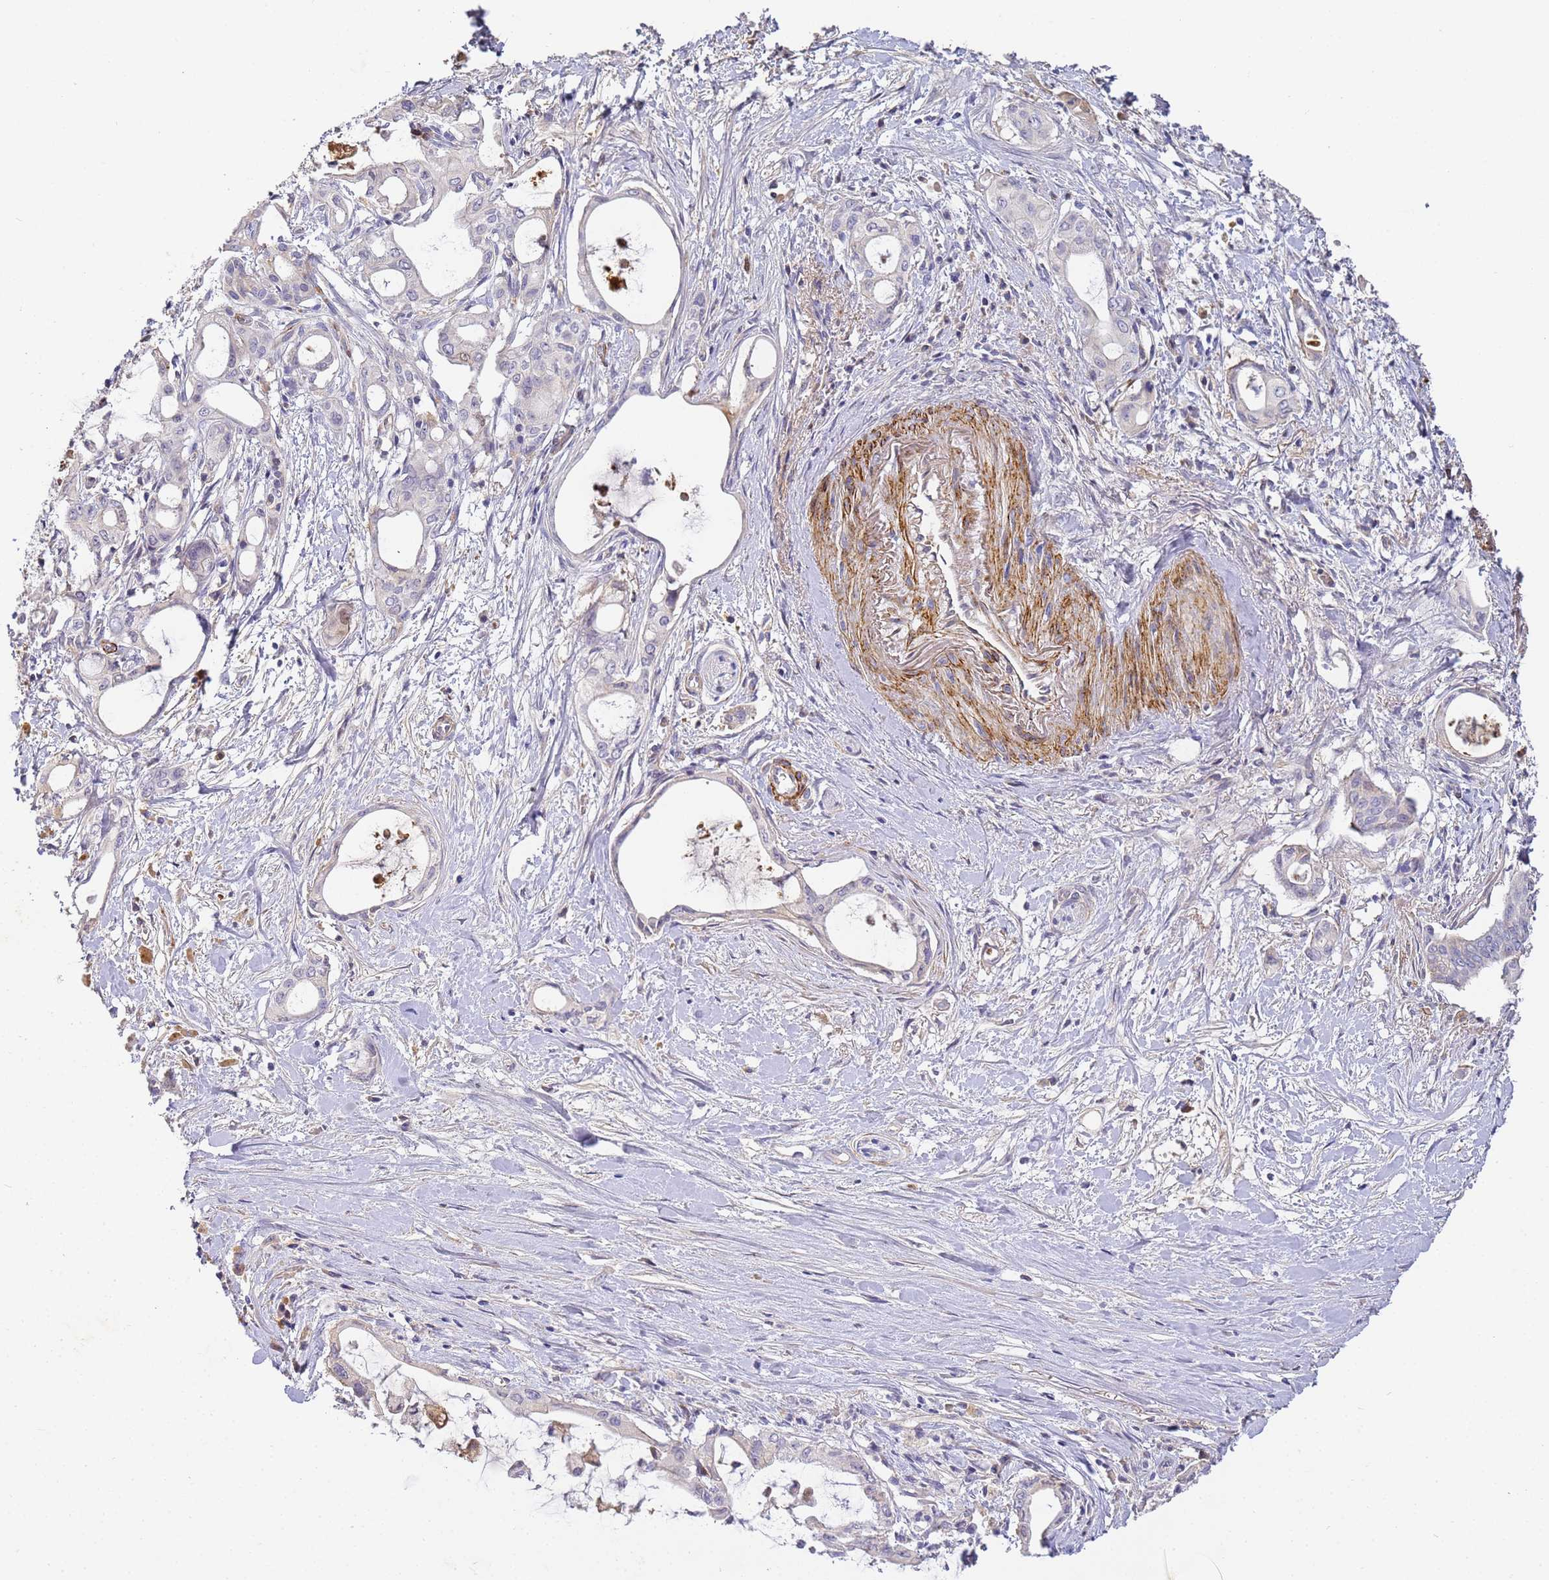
{"staining": {"intensity": "weak", "quantity": "<25%", "location": "cytoplasmic/membranous"}, "tissue": "pancreatic cancer", "cell_type": "Tumor cells", "image_type": "cancer", "snomed": [{"axis": "morphology", "description": "Adenocarcinoma, NOS"}, {"axis": "topography", "description": "Pancreas"}], "caption": "Immunohistochemical staining of human adenocarcinoma (pancreatic) displays no significant expression in tumor cells.", "gene": "CFH", "patient": {"sex": "male", "age": 72}}